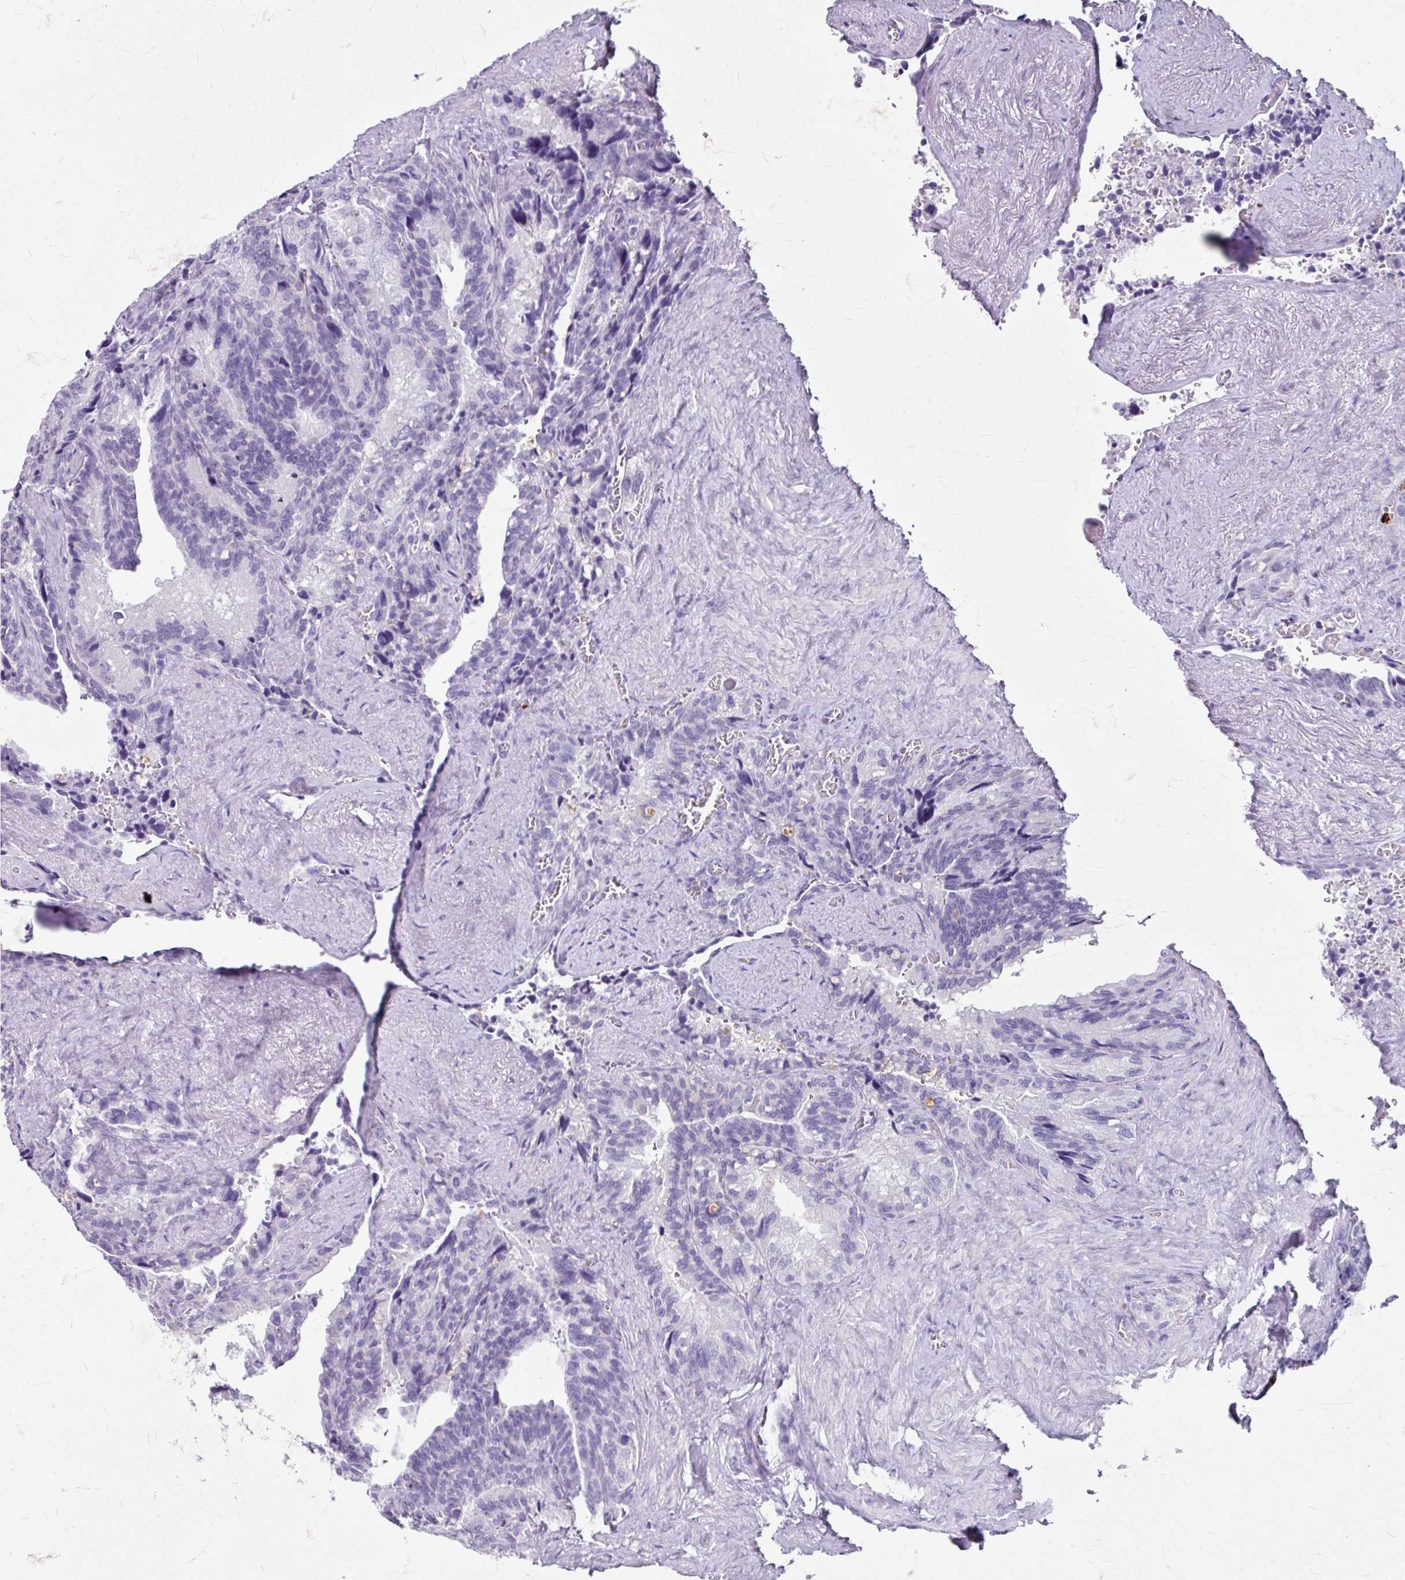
{"staining": {"intensity": "negative", "quantity": "none", "location": "none"}, "tissue": "seminal vesicle", "cell_type": "Glandular cells", "image_type": "normal", "snomed": [{"axis": "morphology", "description": "Normal tissue, NOS"}, {"axis": "topography", "description": "Seminal veicle"}], "caption": "Immunohistochemical staining of benign seminal vesicle reveals no significant staining in glandular cells. The staining is performed using DAB brown chromogen with nuclei counter-stained in using hematoxylin.", "gene": "ANKRD1", "patient": {"sex": "male", "age": 68}}